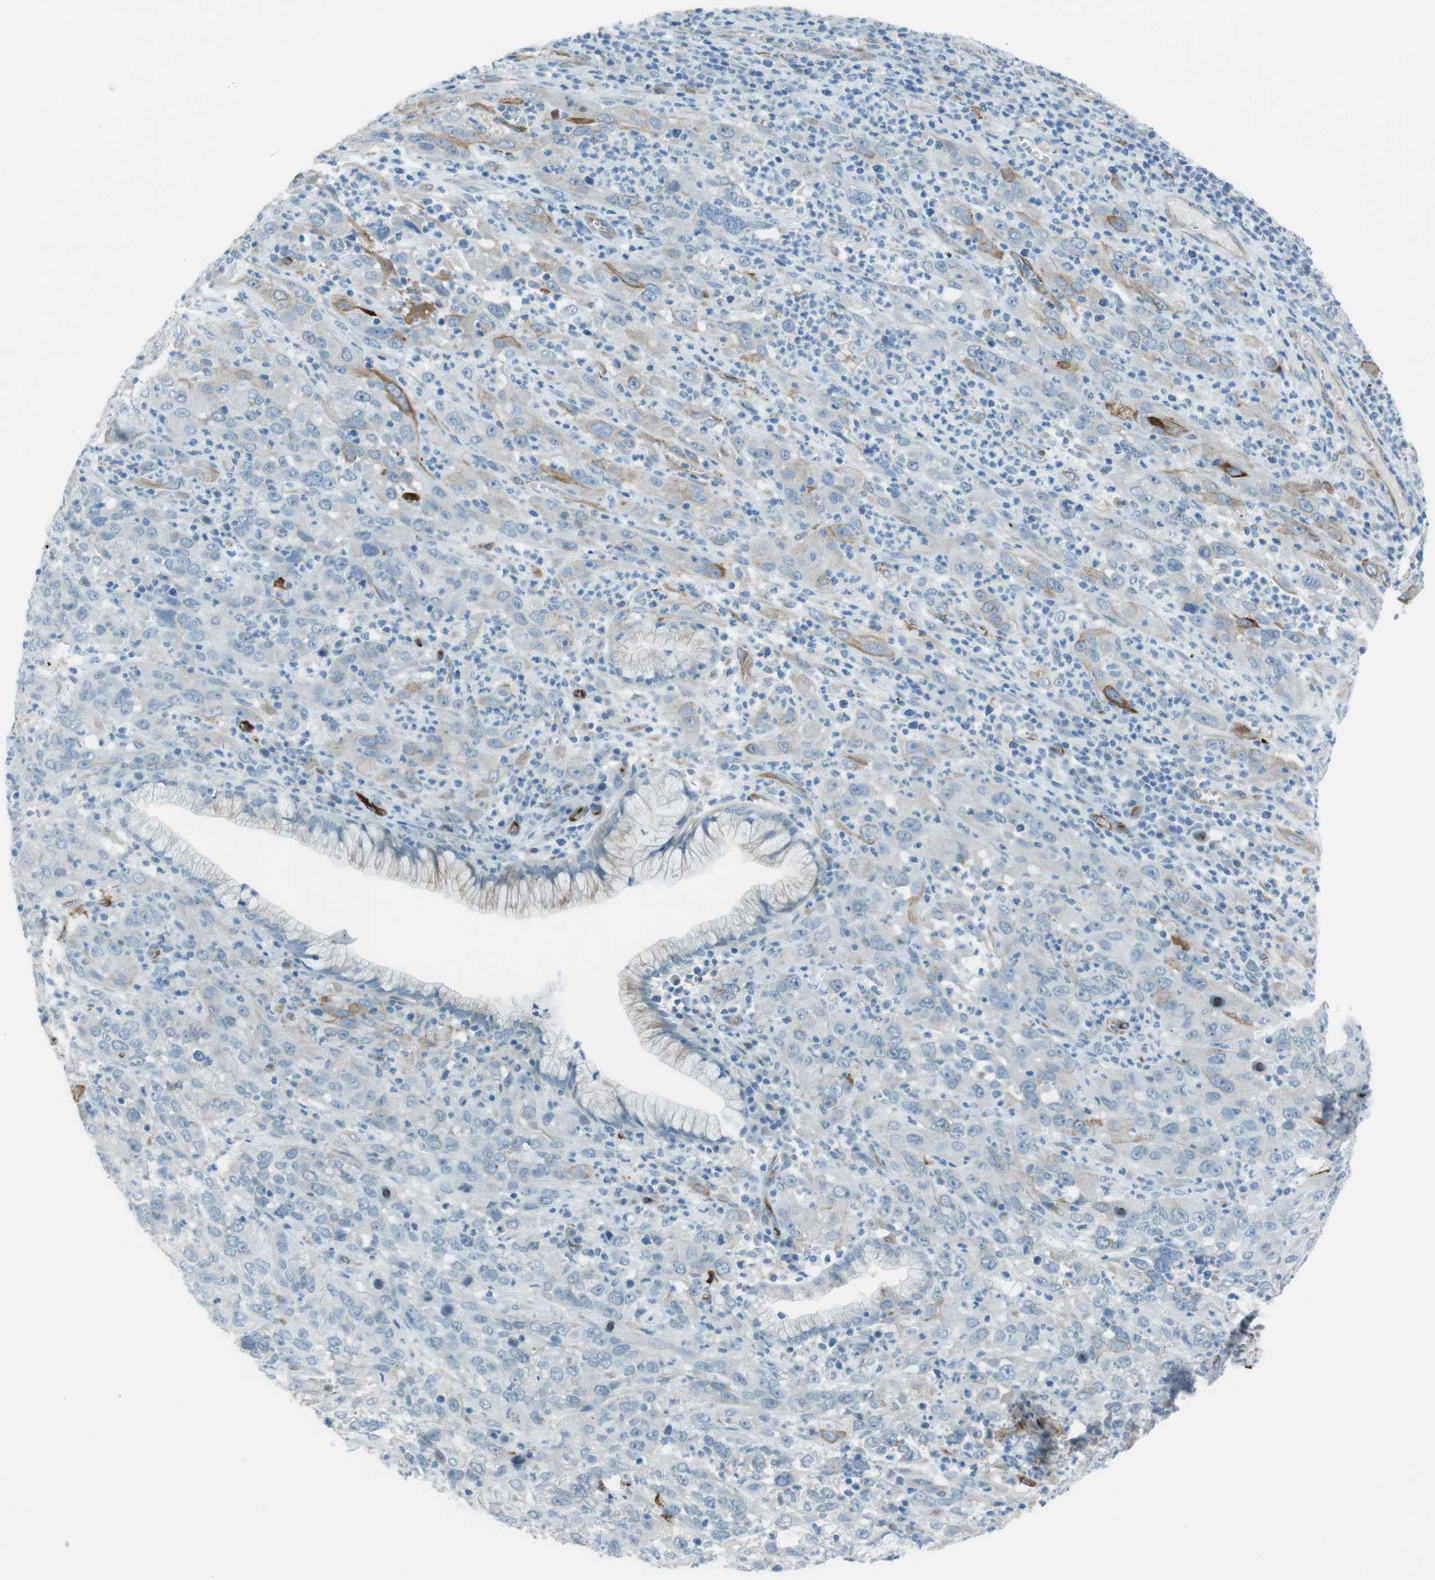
{"staining": {"intensity": "negative", "quantity": "none", "location": "none"}, "tissue": "cervical cancer", "cell_type": "Tumor cells", "image_type": "cancer", "snomed": [{"axis": "morphology", "description": "Squamous cell carcinoma, NOS"}, {"axis": "topography", "description": "Cervix"}], "caption": "Tumor cells are negative for protein expression in human cervical squamous cell carcinoma.", "gene": "TUBB2A", "patient": {"sex": "female", "age": 32}}